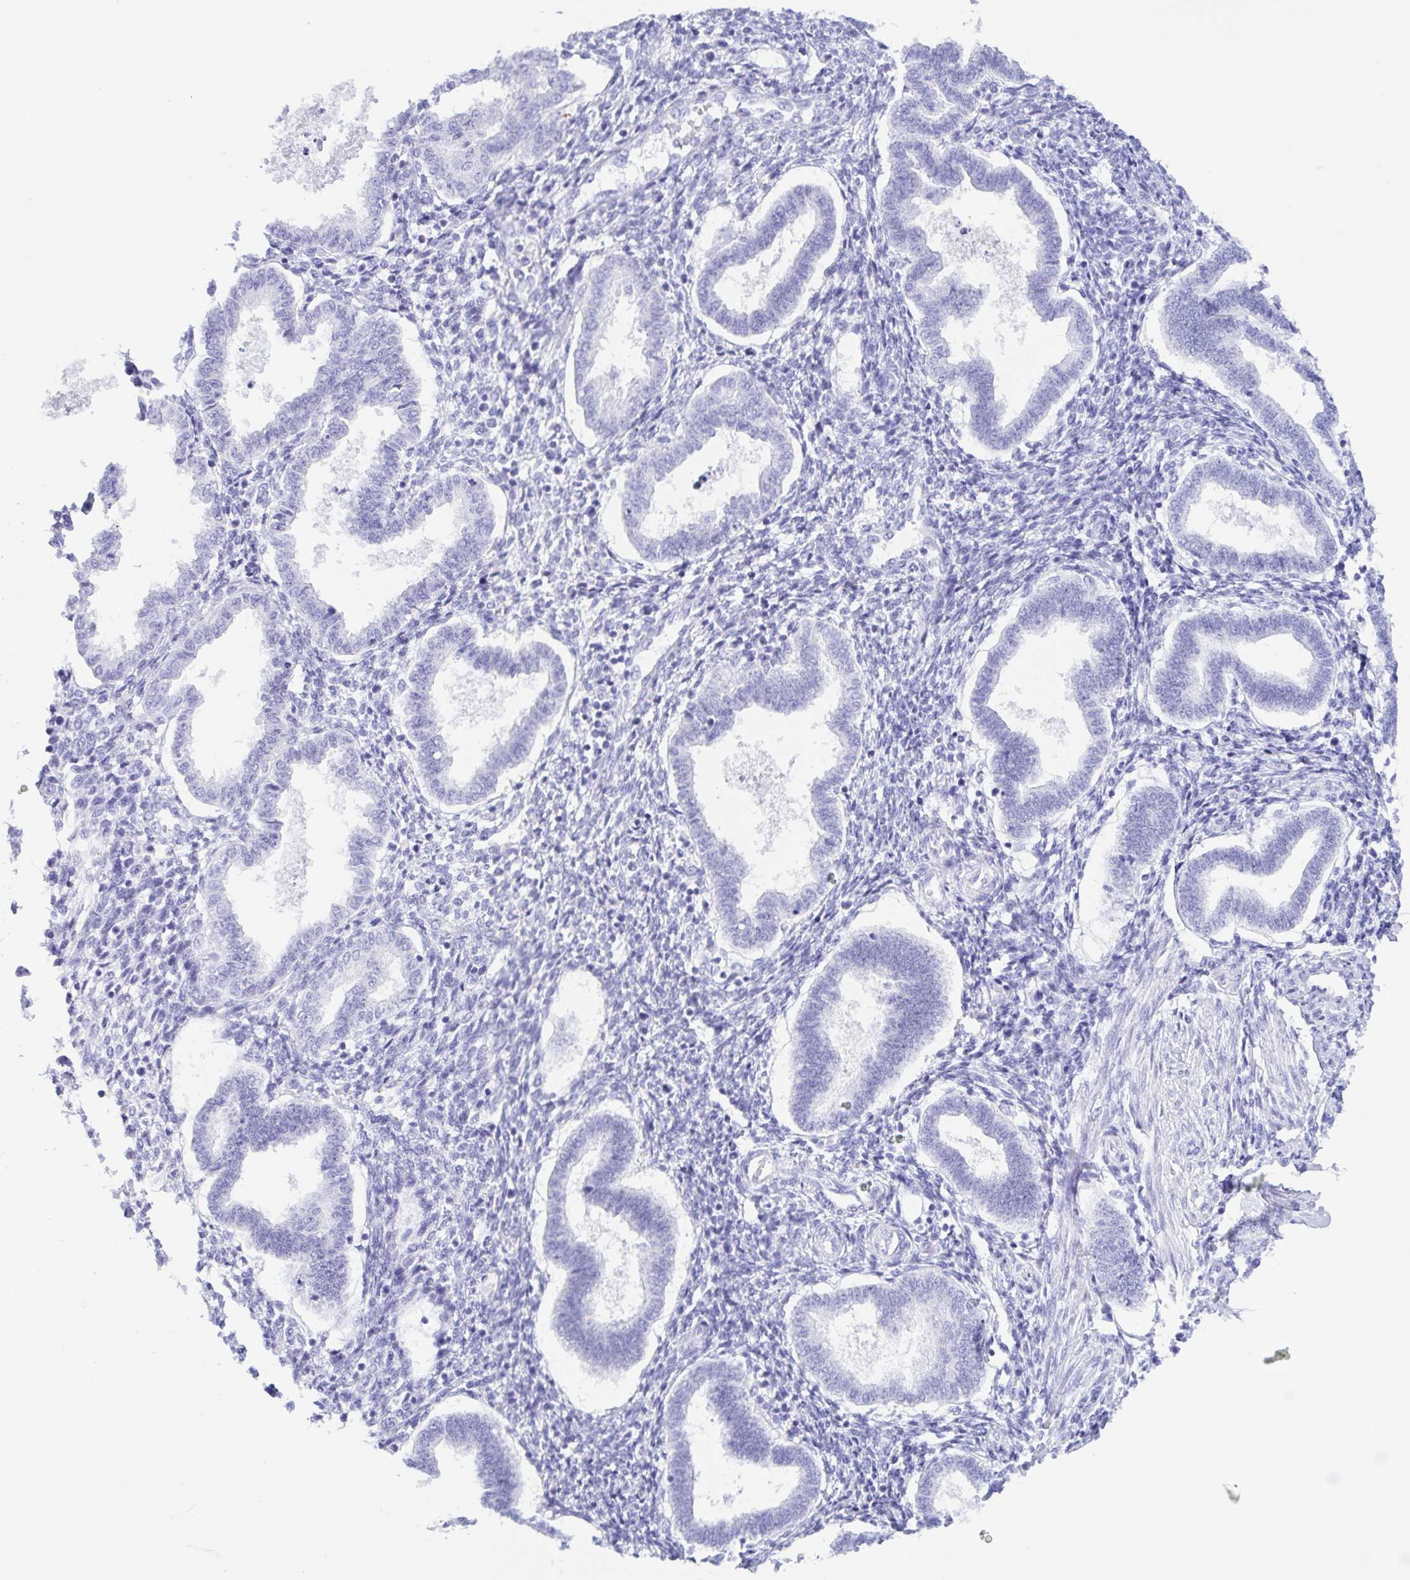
{"staining": {"intensity": "negative", "quantity": "none", "location": "none"}, "tissue": "endometrium", "cell_type": "Cells in endometrial stroma", "image_type": "normal", "snomed": [{"axis": "morphology", "description": "Normal tissue, NOS"}, {"axis": "topography", "description": "Endometrium"}], "caption": "Protein analysis of normal endometrium shows no significant expression in cells in endometrial stroma. (DAB IHC visualized using brightfield microscopy, high magnification).", "gene": "GKN1", "patient": {"sex": "female", "age": 24}}